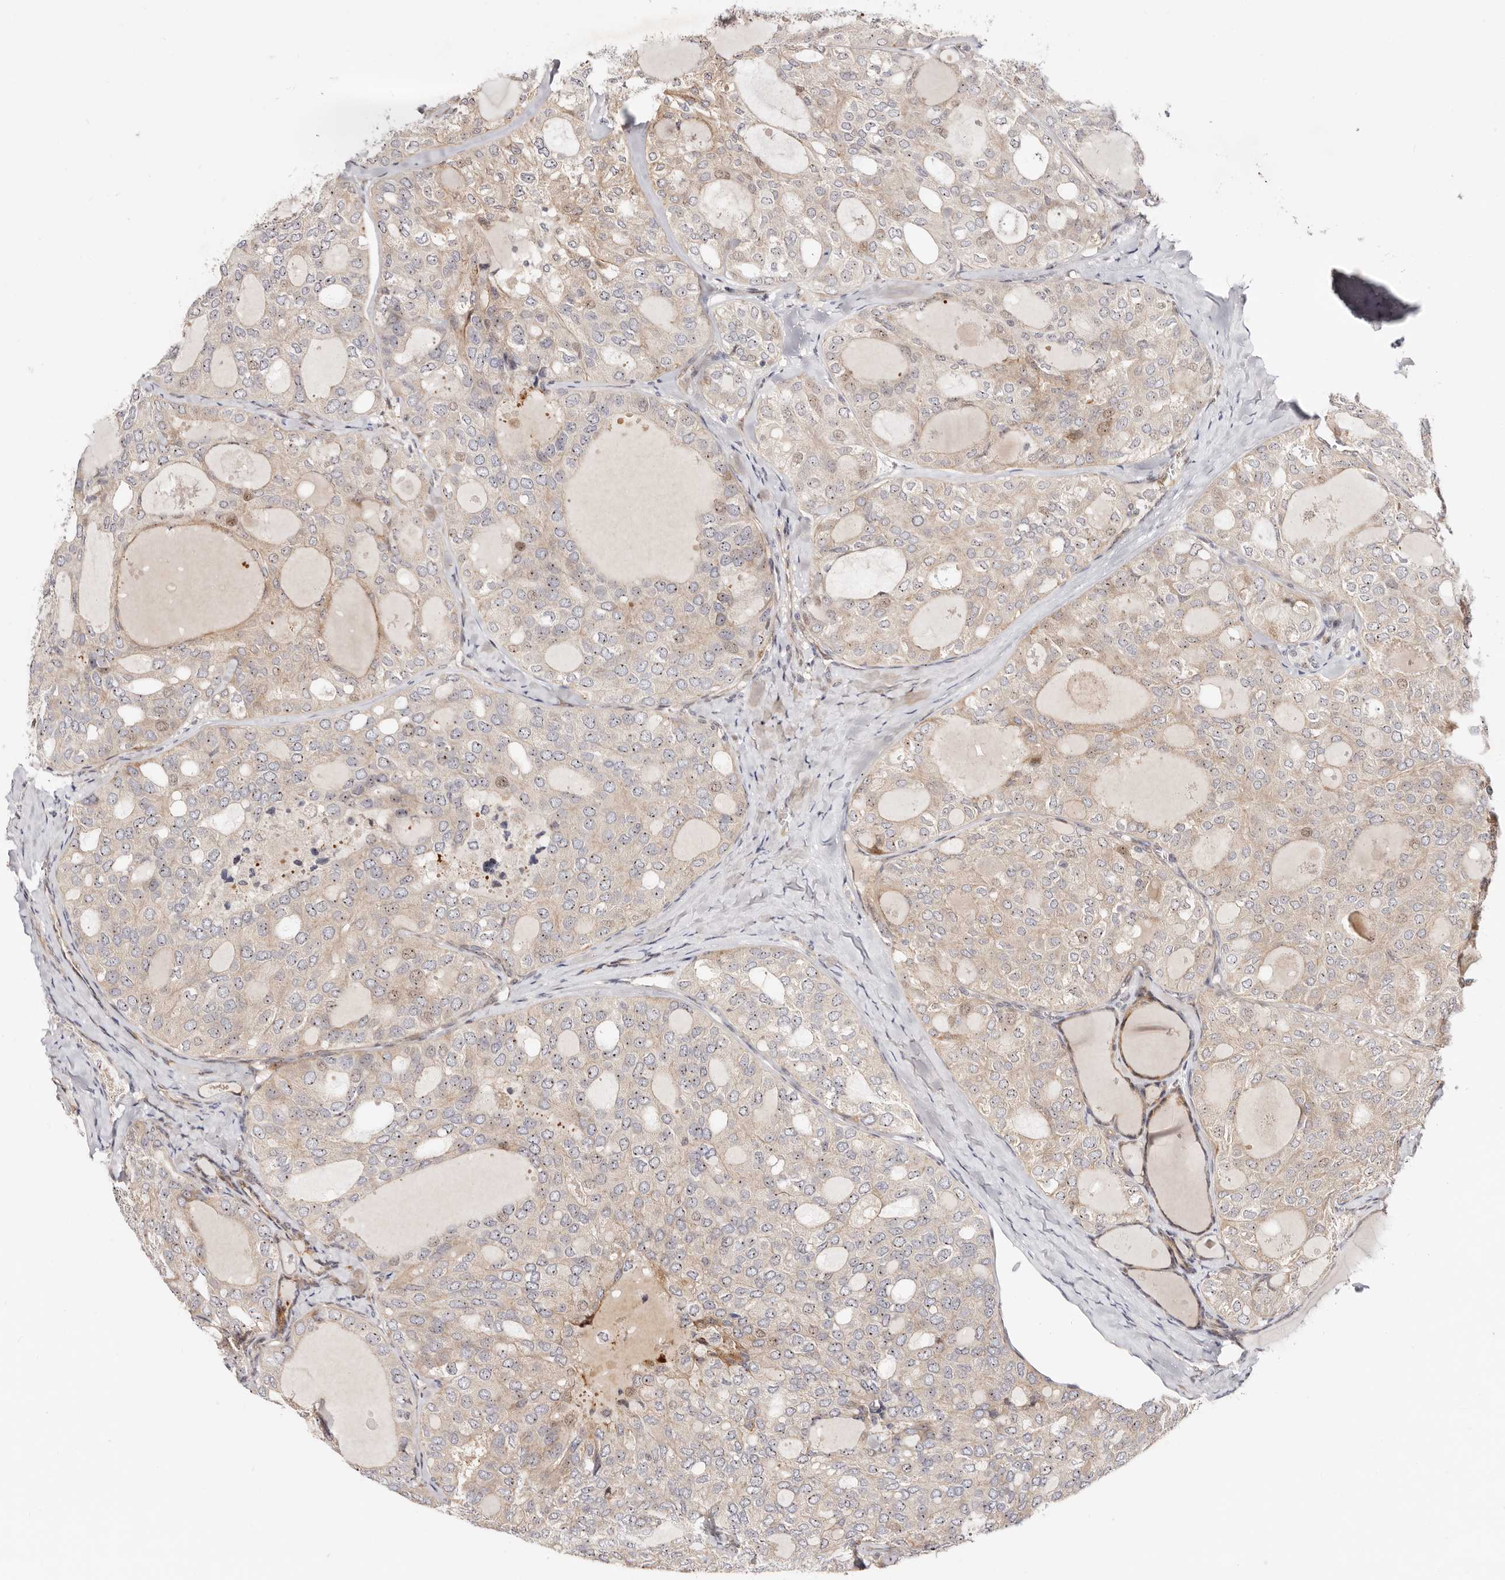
{"staining": {"intensity": "weak", "quantity": "<25%", "location": "cytoplasmic/membranous,nuclear"}, "tissue": "thyroid cancer", "cell_type": "Tumor cells", "image_type": "cancer", "snomed": [{"axis": "morphology", "description": "Follicular adenoma carcinoma, NOS"}, {"axis": "topography", "description": "Thyroid gland"}], "caption": "Tumor cells show no significant protein positivity in follicular adenoma carcinoma (thyroid).", "gene": "ODF2L", "patient": {"sex": "male", "age": 75}}